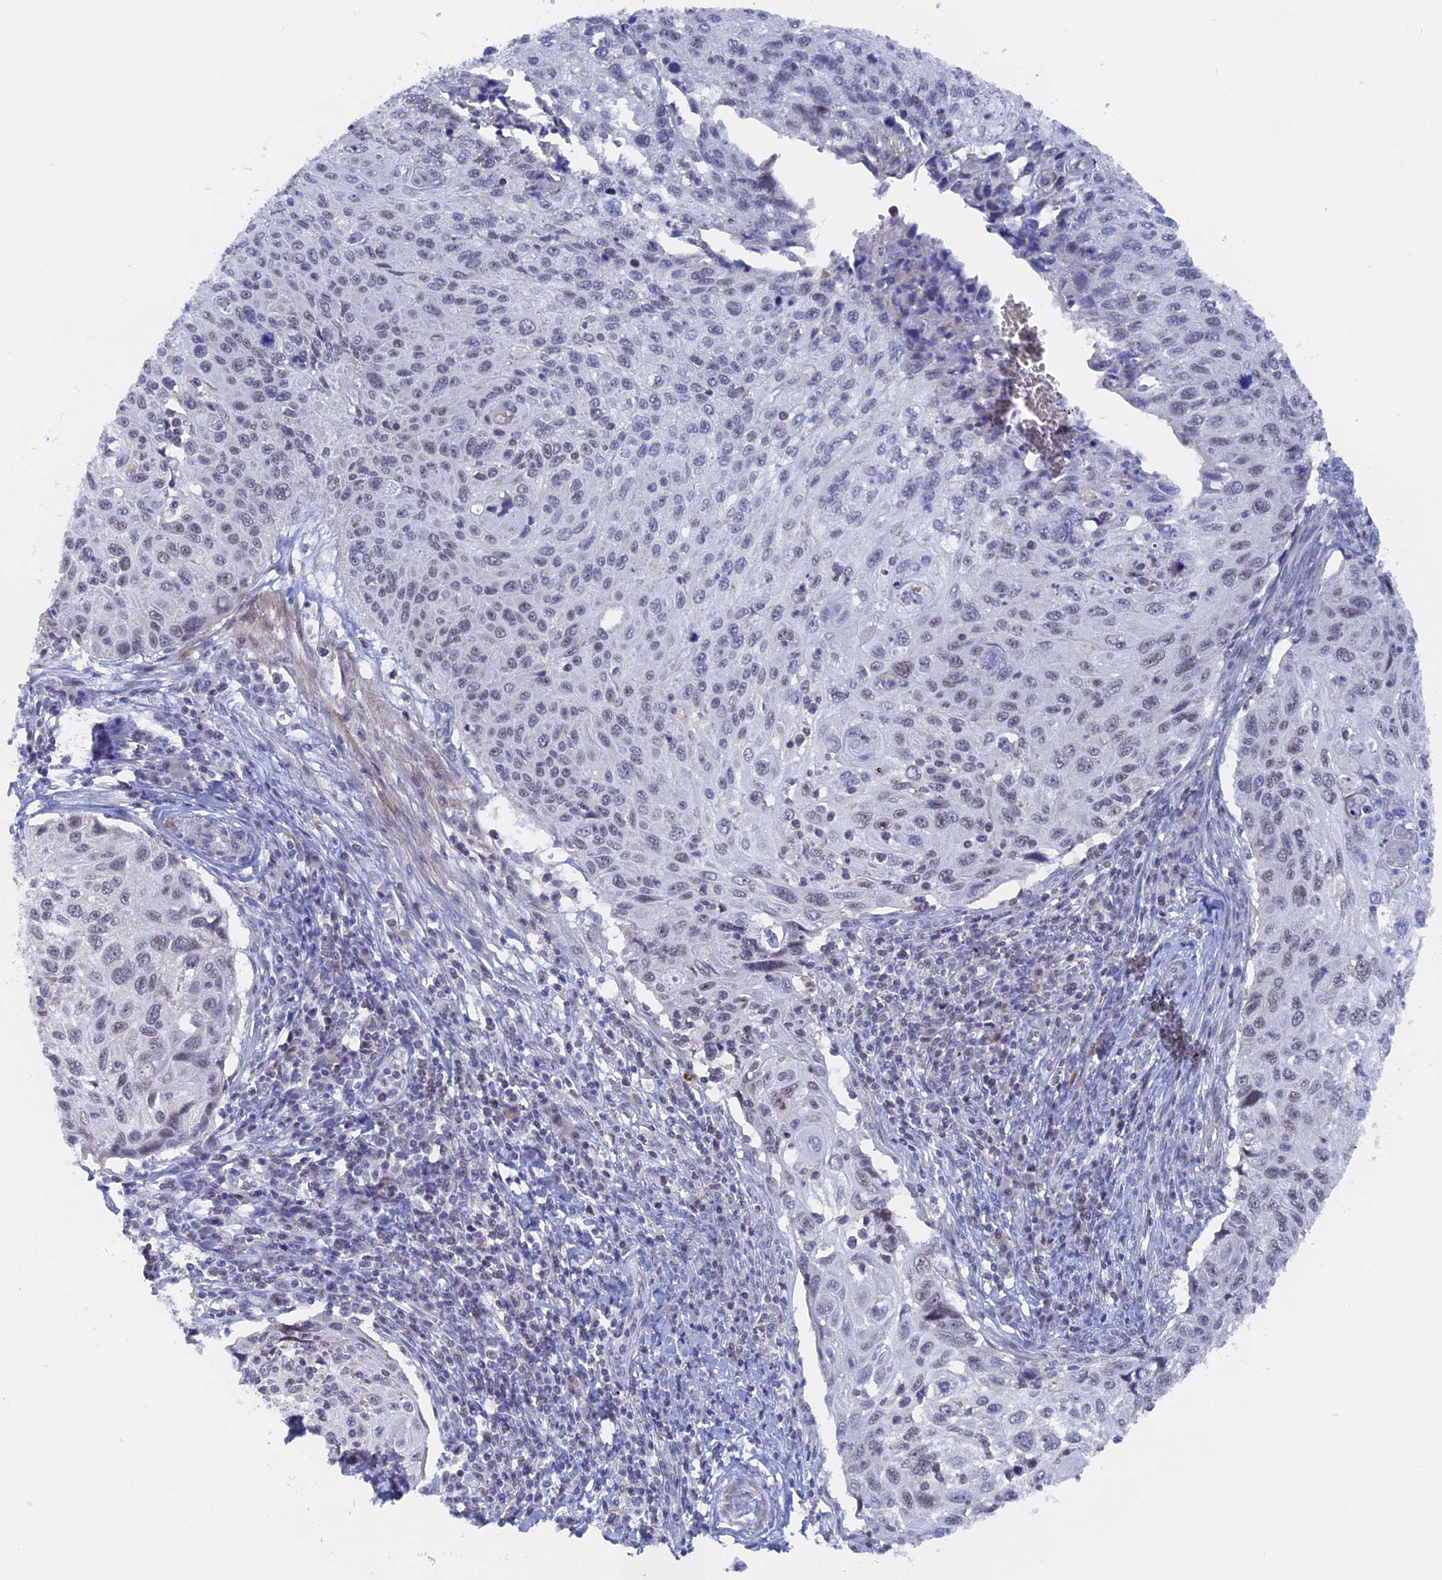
{"staining": {"intensity": "weak", "quantity": "25%-75%", "location": "nuclear"}, "tissue": "cervical cancer", "cell_type": "Tumor cells", "image_type": "cancer", "snomed": [{"axis": "morphology", "description": "Squamous cell carcinoma, NOS"}, {"axis": "topography", "description": "Cervix"}], "caption": "A low amount of weak nuclear positivity is appreciated in approximately 25%-75% of tumor cells in cervical squamous cell carcinoma tissue.", "gene": "BRD2", "patient": {"sex": "female", "age": 70}}